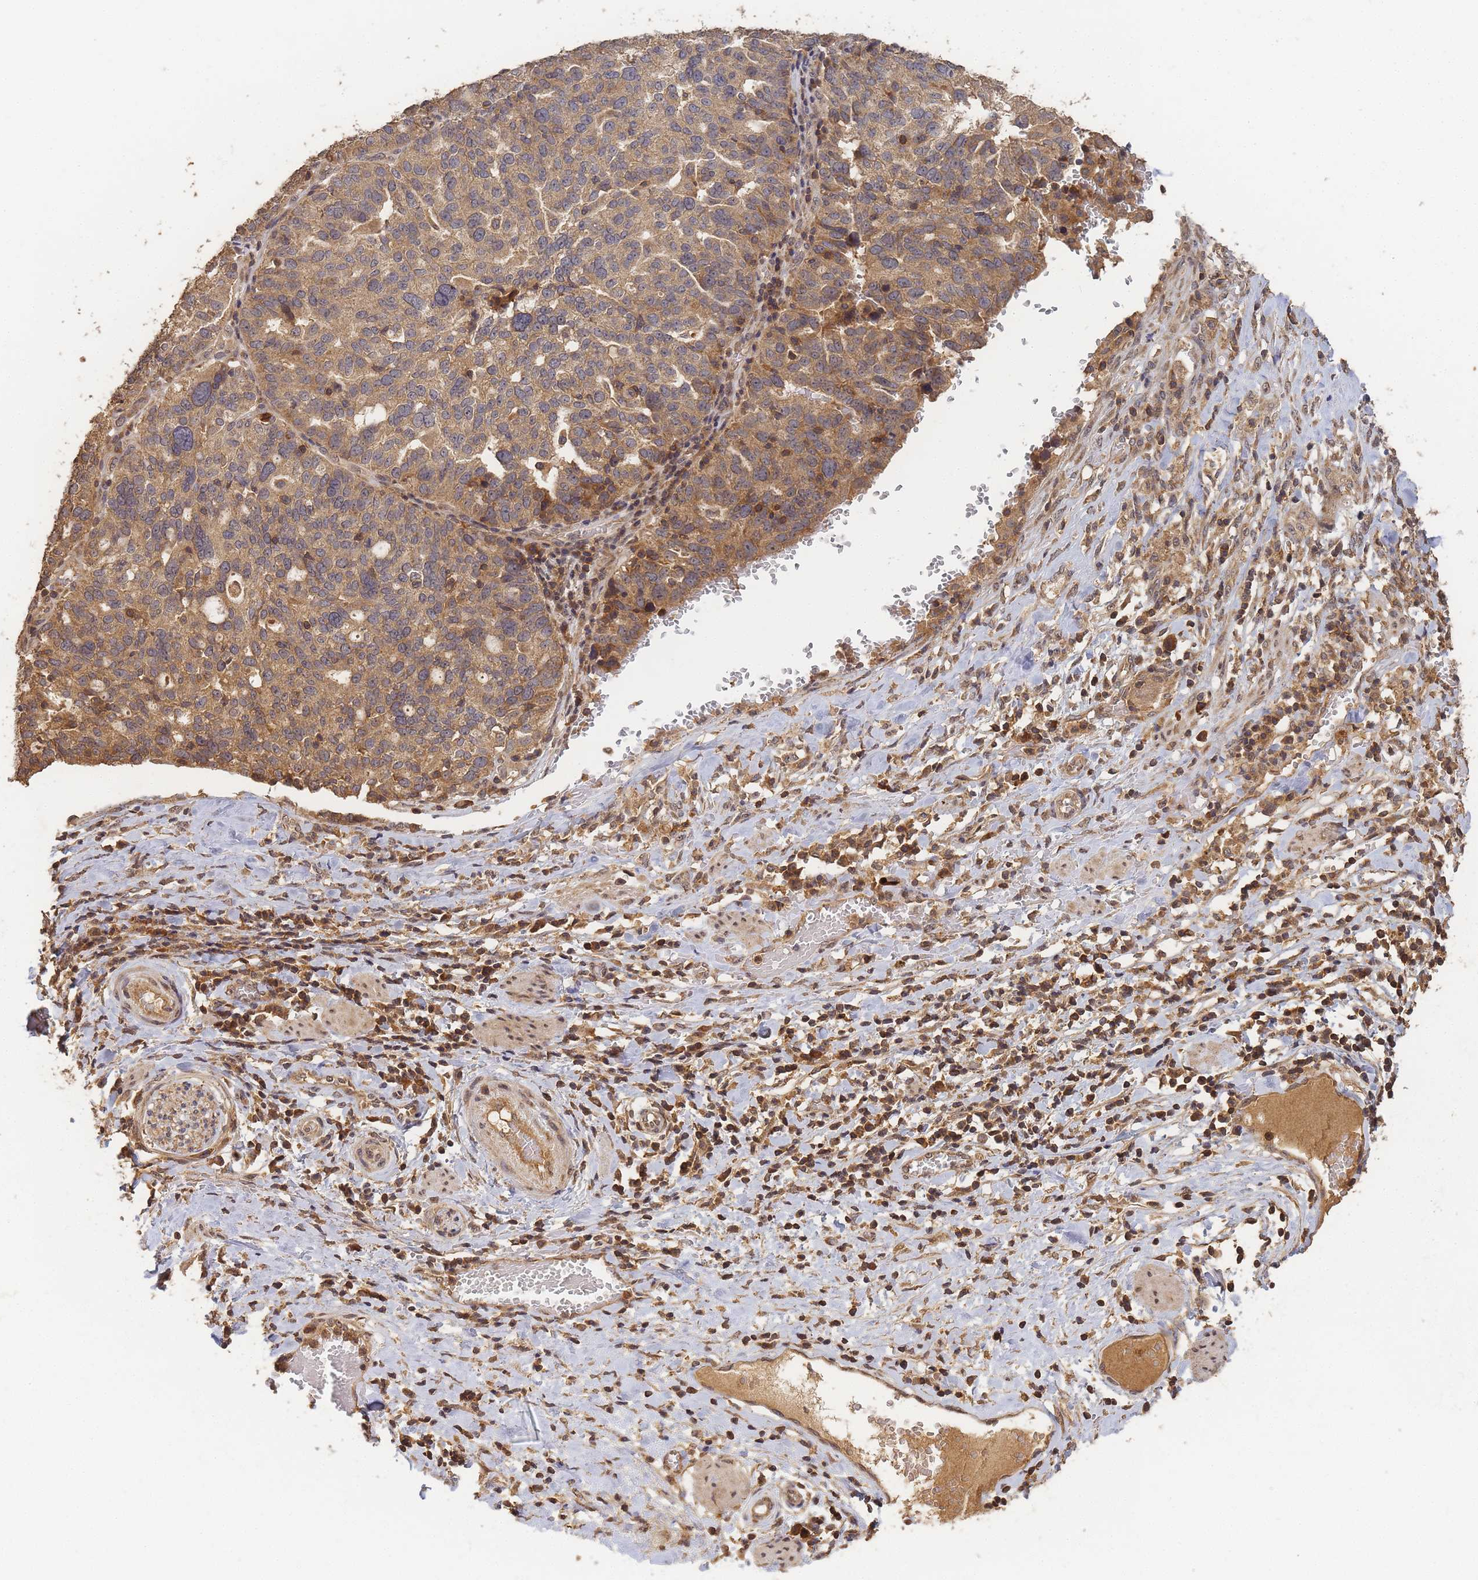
{"staining": {"intensity": "moderate", "quantity": ">75%", "location": "cytoplasmic/membranous"}, "tissue": "ovarian cancer", "cell_type": "Tumor cells", "image_type": "cancer", "snomed": [{"axis": "morphology", "description": "Cystadenocarcinoma, serous, NOS"}, {"axis": "topography", "description": "Ovary"}], "caption": "DAB (3,3'-diaminobenzidine) immunohistochemical staining of ovarian serous cystadenocarcinoma reveals moderate cytoplasmic/membranous protein expression in approximately >75% of tumor cells.", "gene": "ALKBH1", "patient": {"sex": "female", "age": 59}}